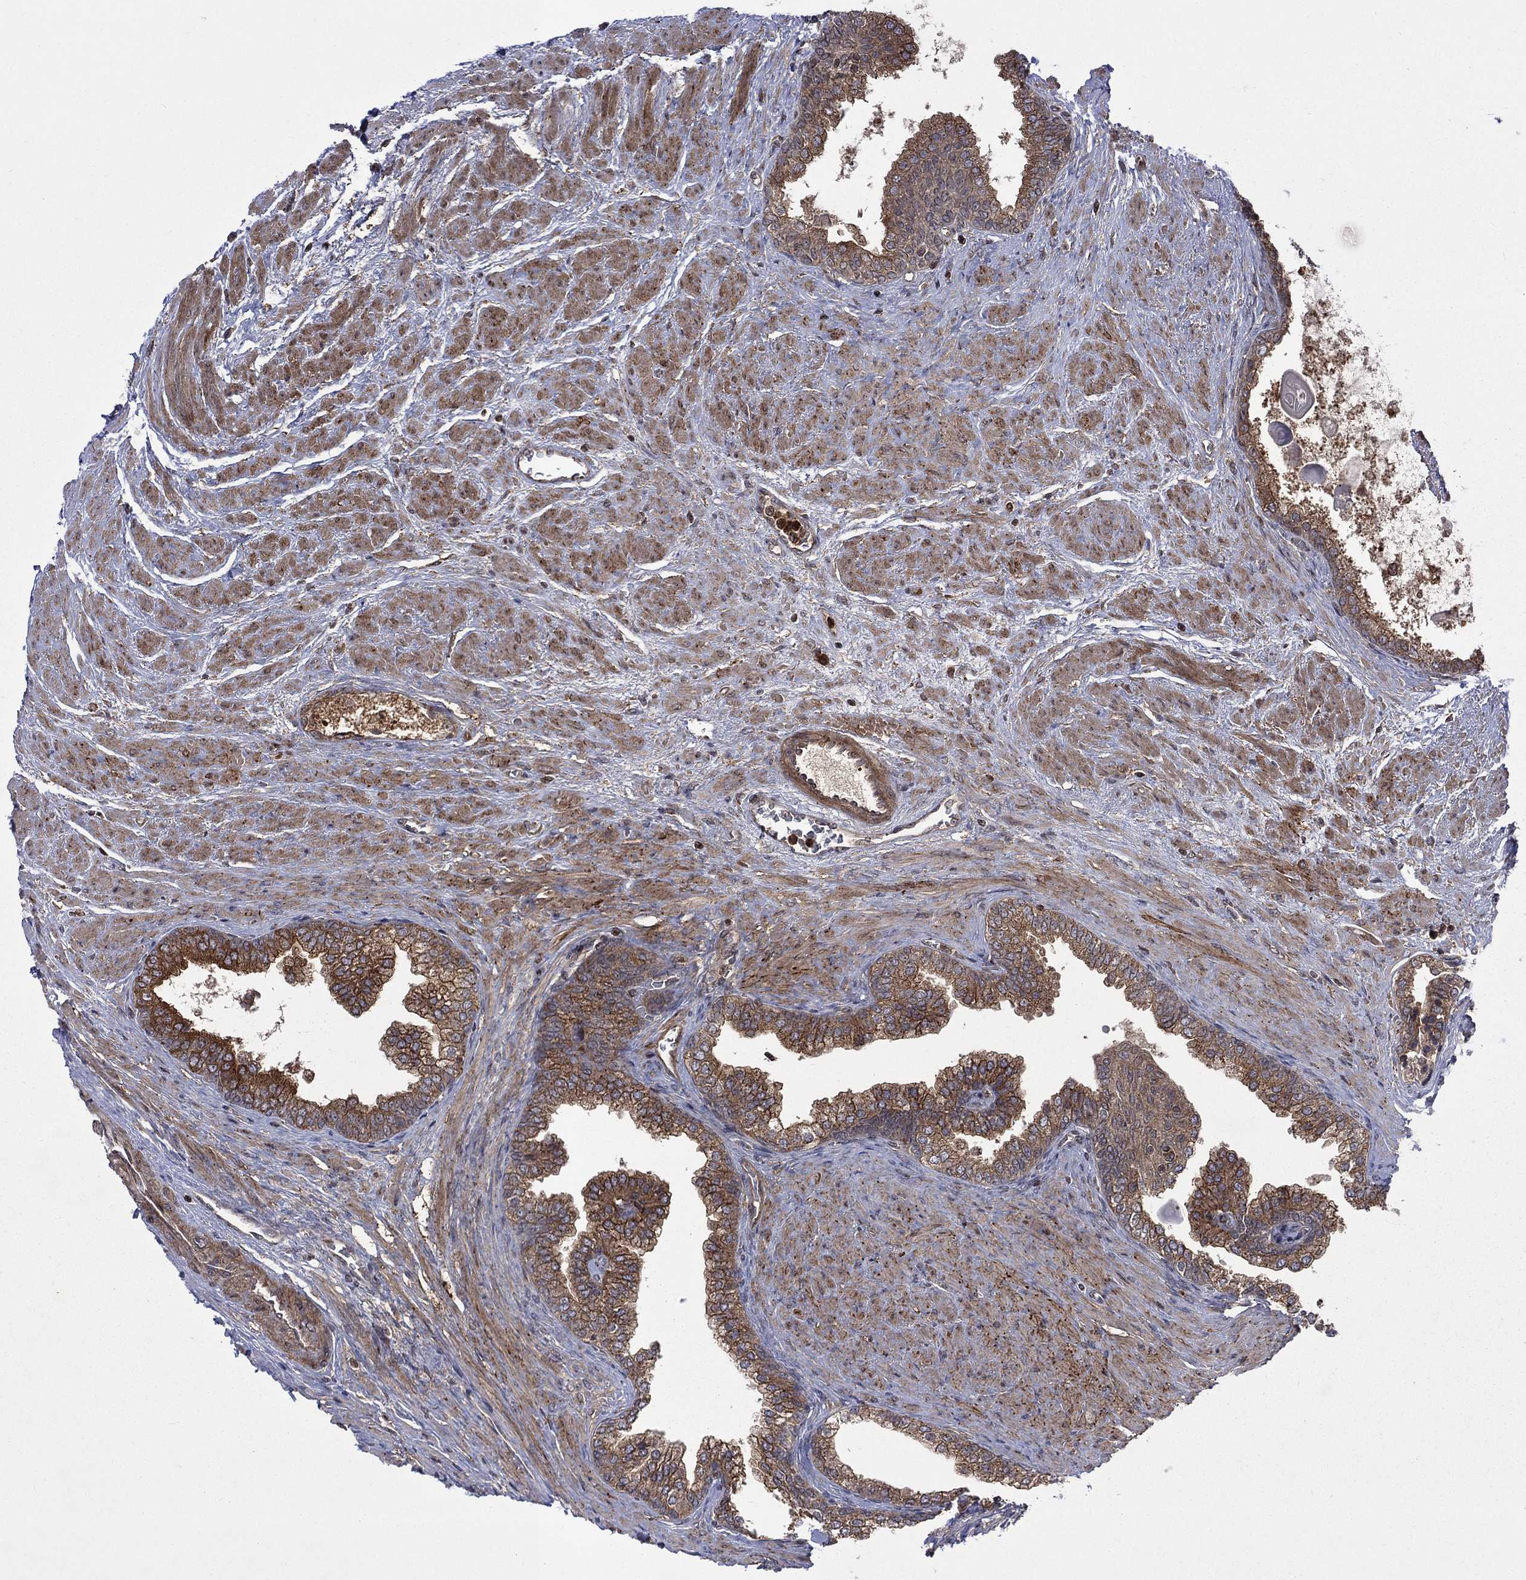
{"staining": {"intensity": "moderate", "quantity": ">75%", "location": "cytoplasmic/membranous"}, "tissue": "prostate cancer", "cell_type": "Tumor cells", "image_type": "cancer", "snomed": [{"axis": "morphology", "description": "Adenocarcinoma, NOS"}, {"axis": "topography", "description": "Prostate and seminal vesicle, NOS"}, {"axis": "topography", "description": "Prostate"}], "caption": "Protein staining of prostate cancer (adenocarcinoma) tissue demonstrates moderate cytoplasmic/membranous expression in approximately >75% of tumor cells.", "gene": "TMEM33", "patient": {"sex": "male", "age": 62}}